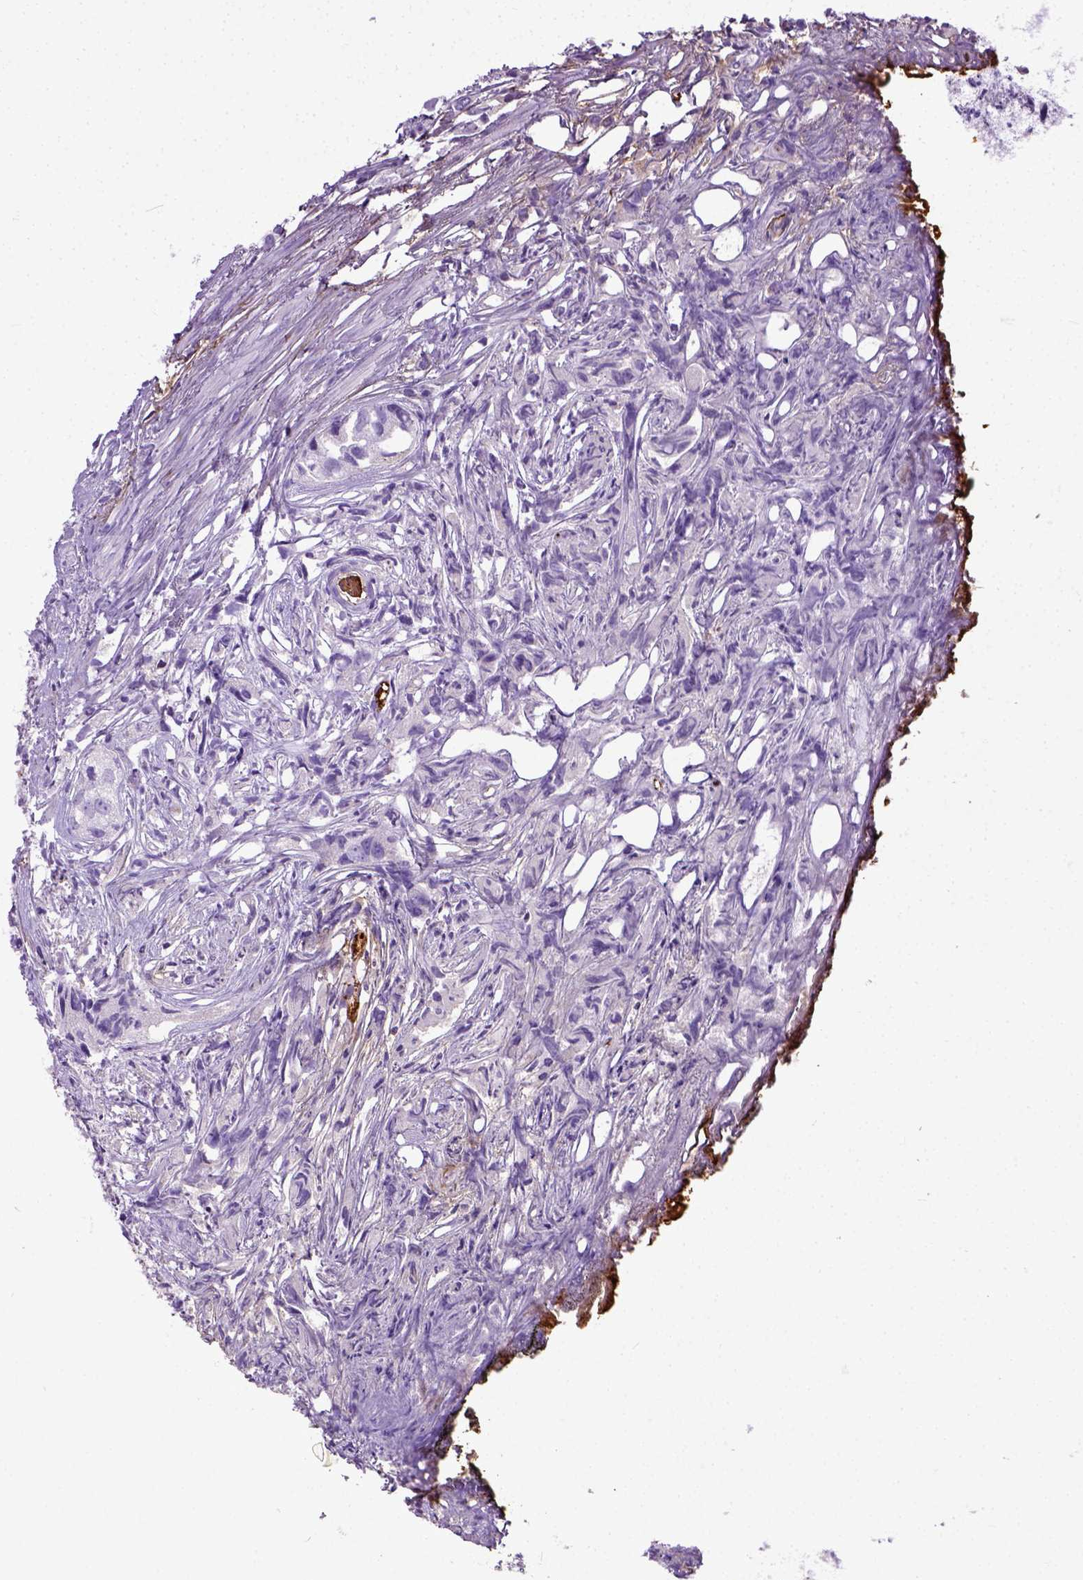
{"staining": {"intensity": "negative", "quantity": "none", "location": "none"}, "tissue": "prostate cancer", "cell_type": "Tumor cells", "image_type": "cancer", "snomed": [{"axis": "morphology", "description": "Adenocarcinoma, High grade"}, {"axis": "topography", "description": "Prostate"}], "caption": "This is an immunohistochemistry image of prostate adenocarcinoma (high-grade). There is no positivity in tumor cells.", "gene": "ADAMTS8", "patient": {"sex": "male", "age": 68}}